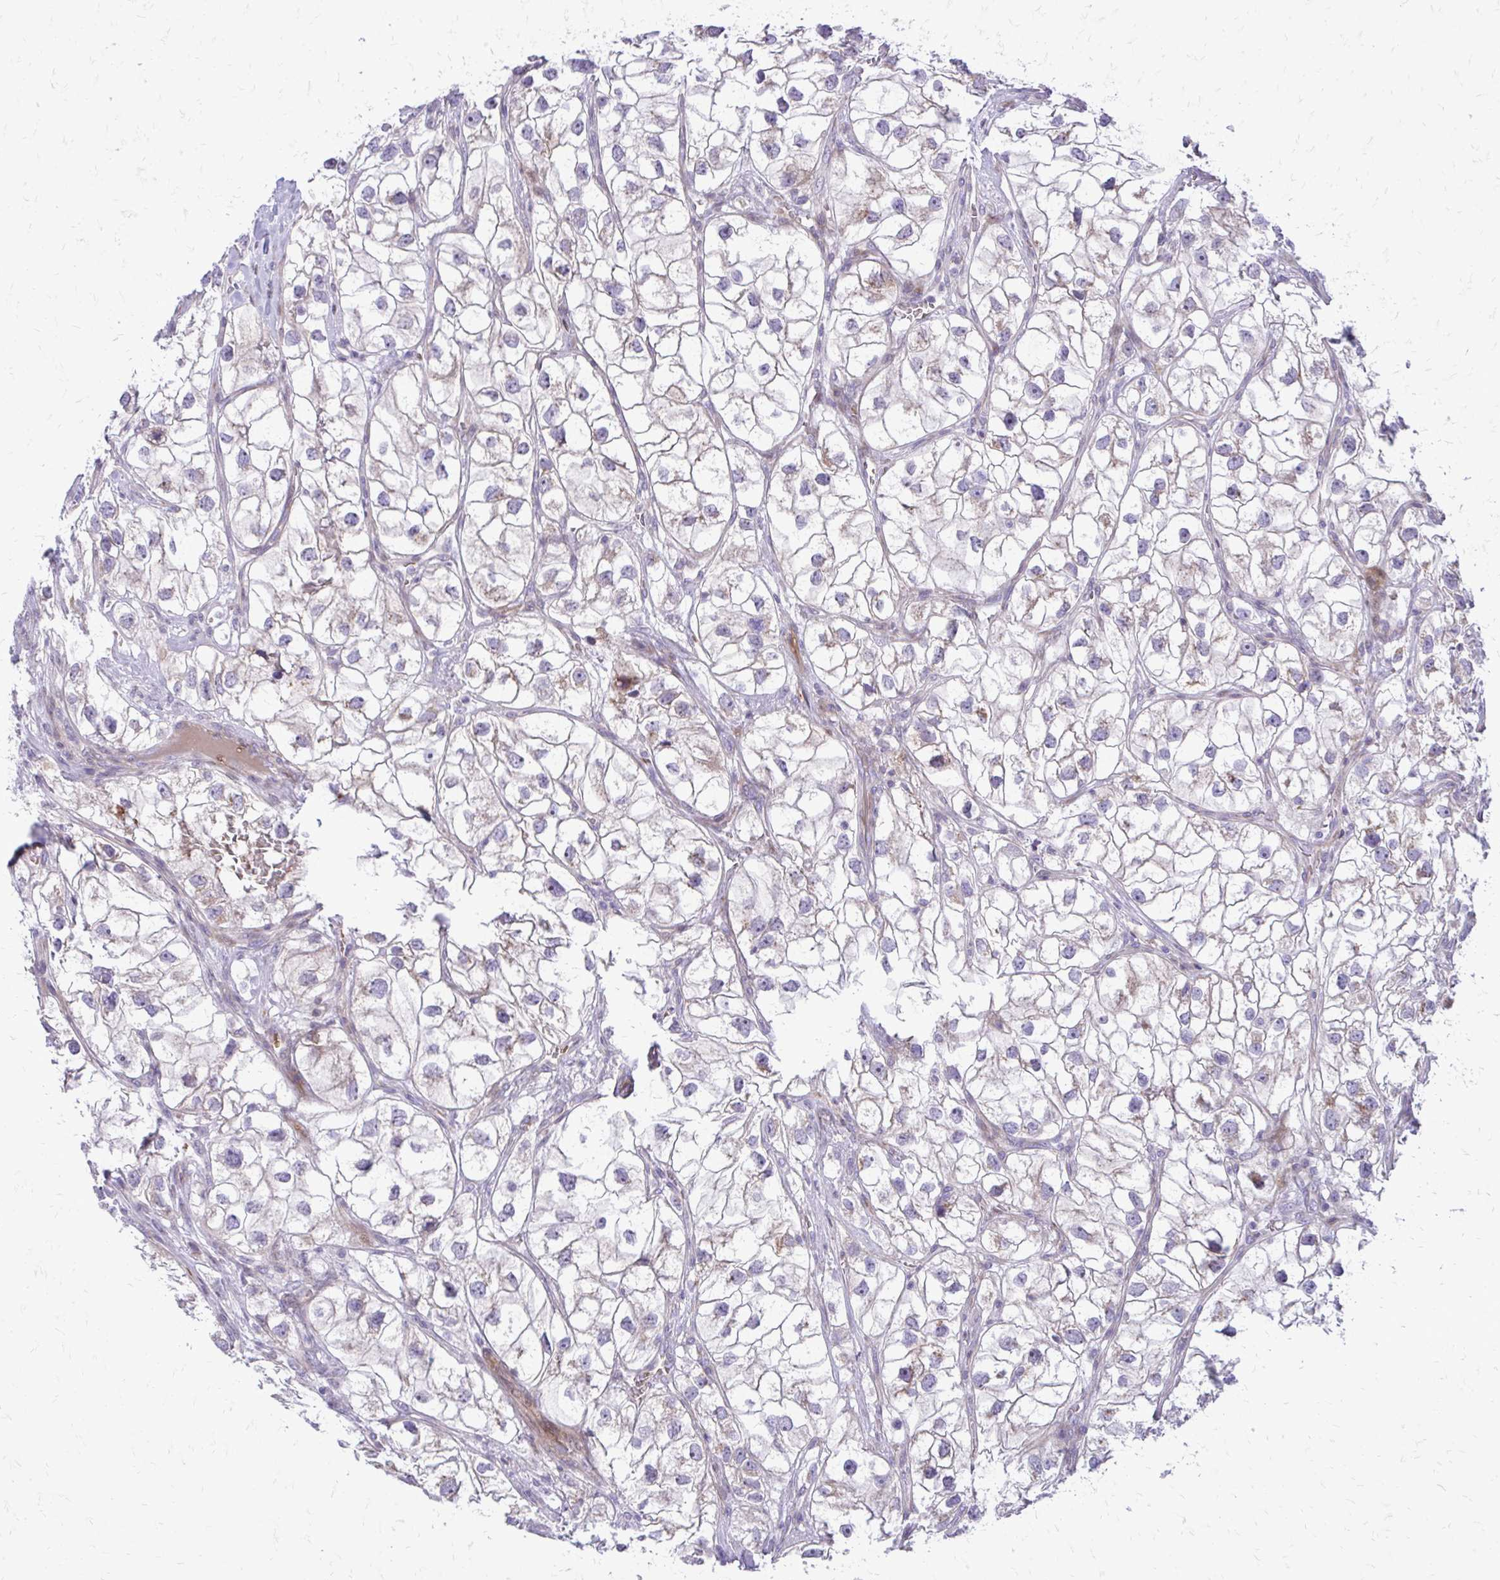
{"staining": {"intensity": "negative", "quantity": "none", "location": "none"}, "tissue": "renal cancer", "cell_type": "Tumor cells", "image_type": "cancer", "snomed": [{"axis": "morphology", "description": "Adenocarcinoma, NOS"}, {"axis": "topography", "description": "Kidney"}], "caption": "Micrograph shows no significant protein expression in tumor cells of renal cancer.", "gene": "FUNDC2", "patient": {"sex": "male", "age": 59}}